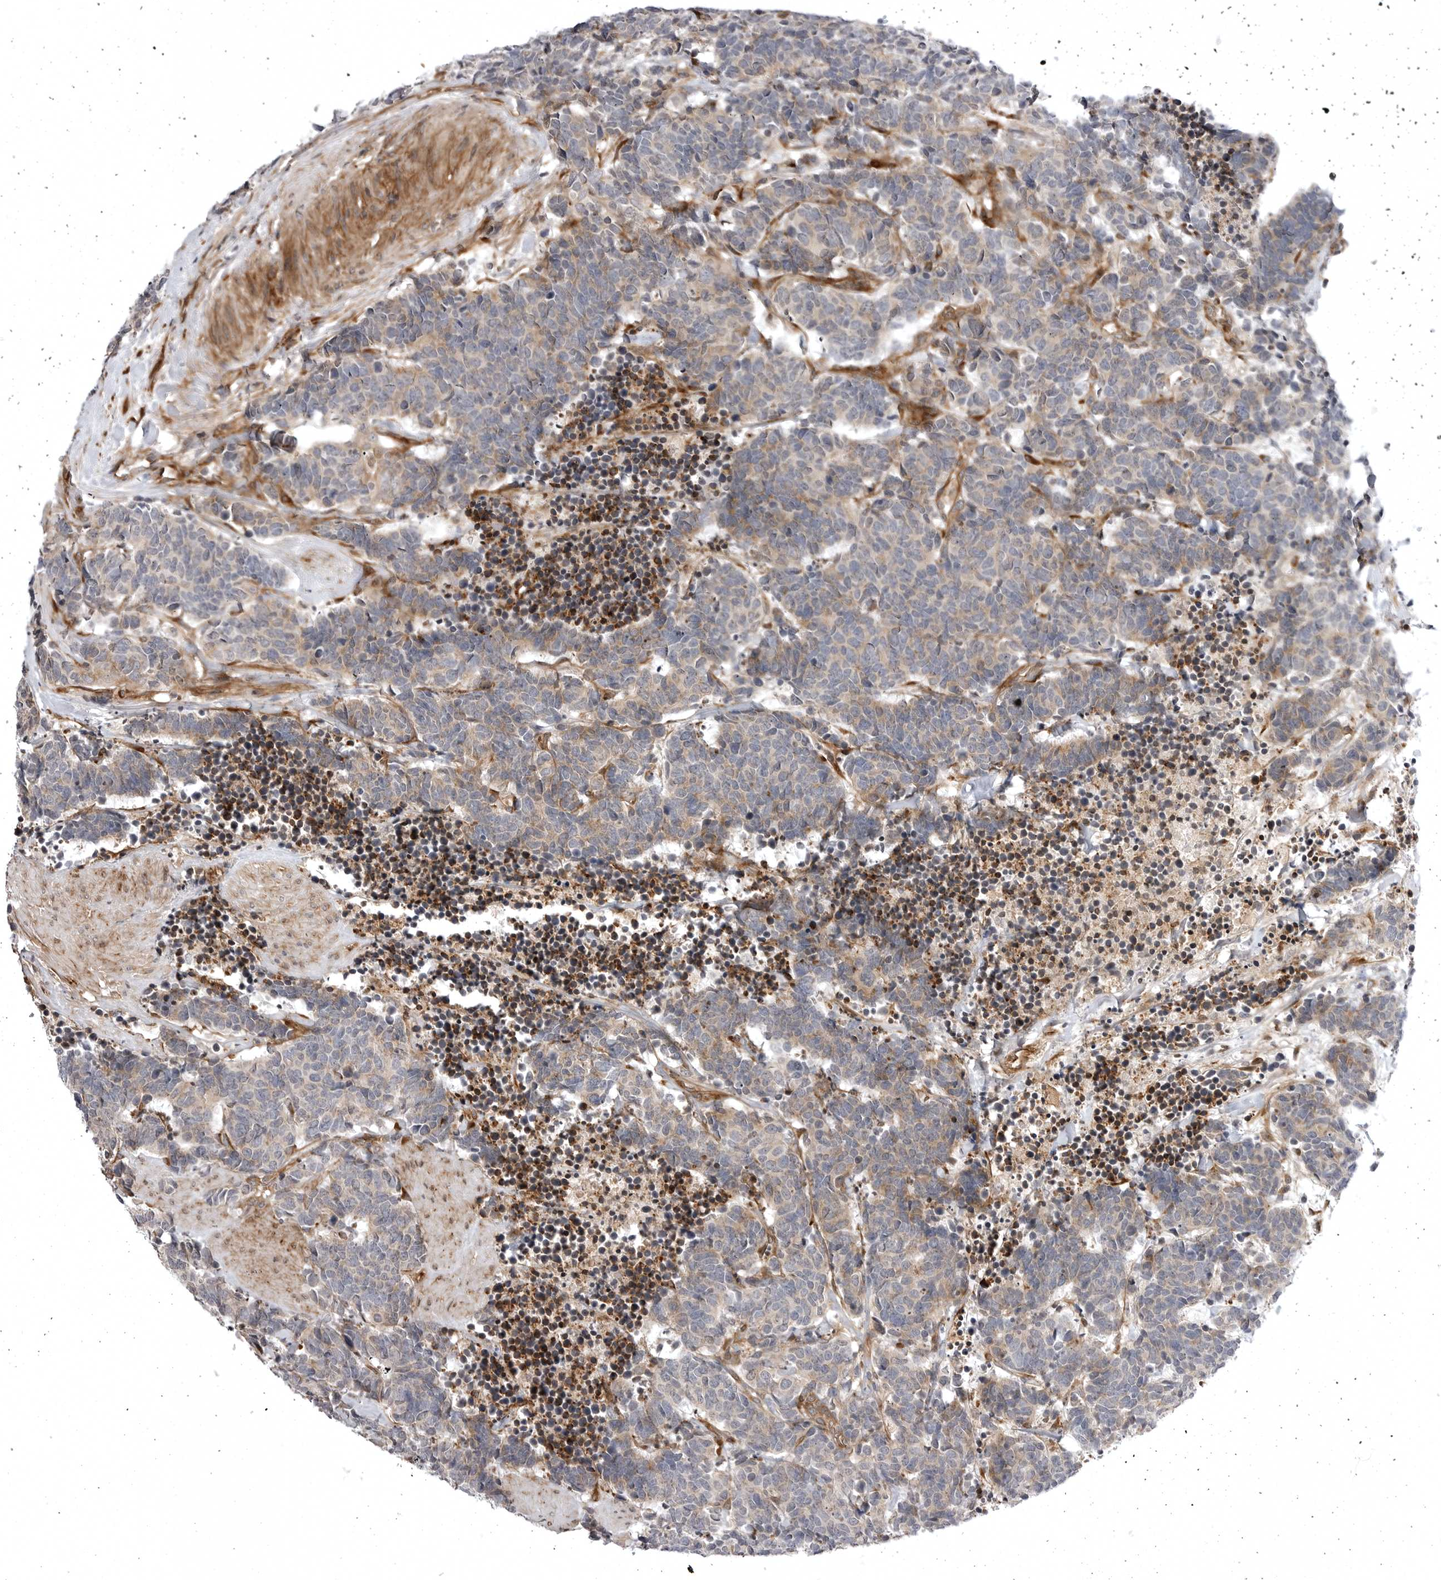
{"staining": {"intensity": "weak", "quantity": ">75%", "location": "cytoplasmic/membranous"}, "tissue": "carcinoid", "cell_type": "Tumor cells", "image_type": "cancer", "snomed": [{"axis": "morphology", "description": "Carcinoma, NOS"}, {"axis": "morphology", "description": "Carcinoid, malignant, NOS"}, {"axis": "topography", "description": "Urinary bladder"}], "caption": "There is low levels of weak cytoplasmic/membranous staining in tumor cells of carcinoma, as demonstrated by immunohistochemical staining (brown color).", "gene": "ARL5A", "patient": {"sex": "male", "age": 57}}